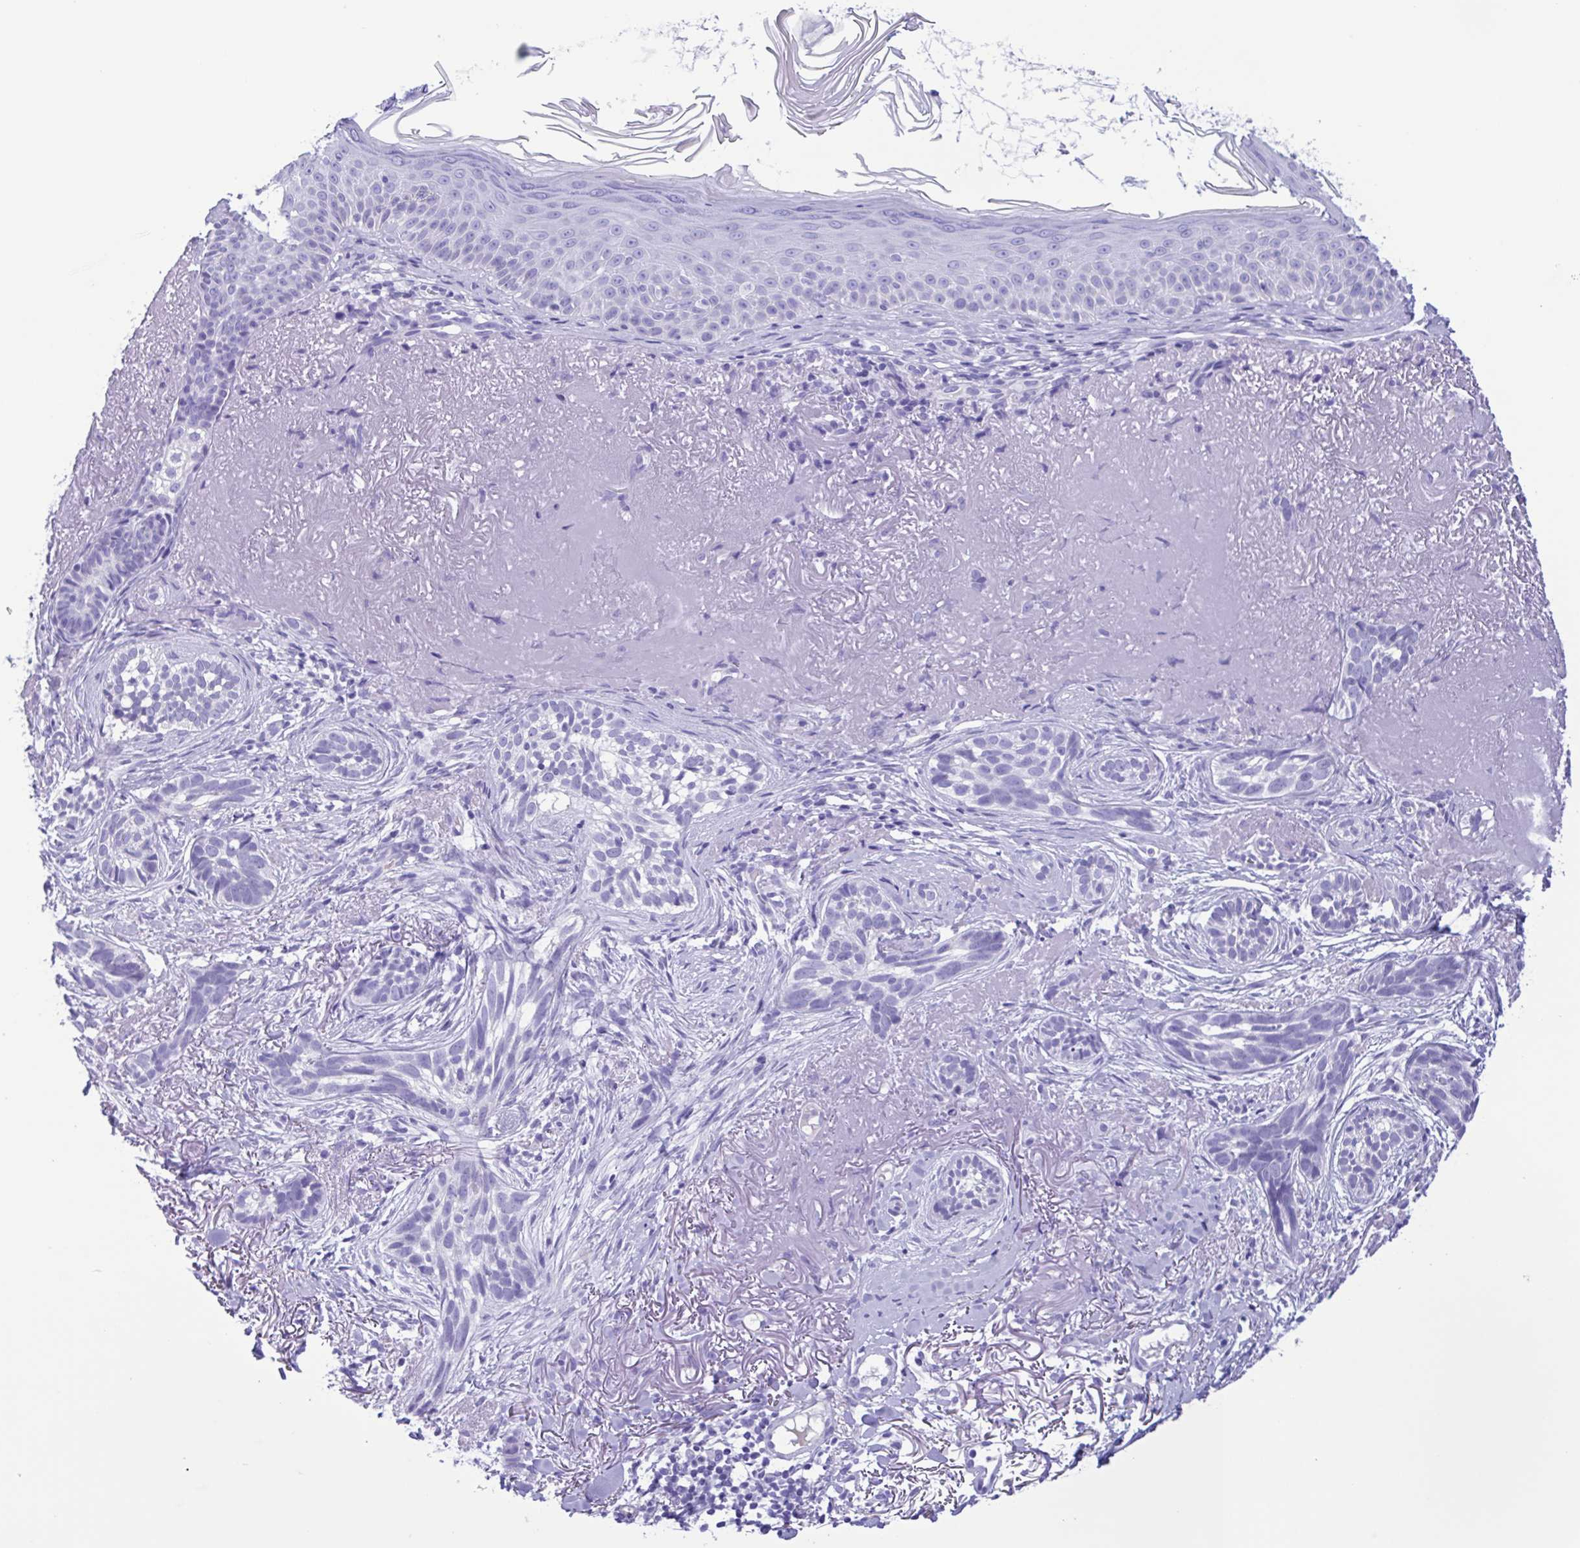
{"staining": {"intensity": "negative", "quantity": "none", "location": "none"}, "tissue": "skin cancer", "cell_type": "Tumor cells", "image_type": "cancer", "snomed": [{"axis": "morphology", "description": "Basal cell carcinoma"}, {"axis": "morphology", "description": "BCC, high aggressive"}, {"axis": "topography", "description": "Skin"}], "caption": "Immunohistochemistry (IHC) image of skin cancer stained for a protein (brown), which displays no positivity in tumor cells.", "gene": "TSPY2", "patient": {"sex": "female", "age": 86}}